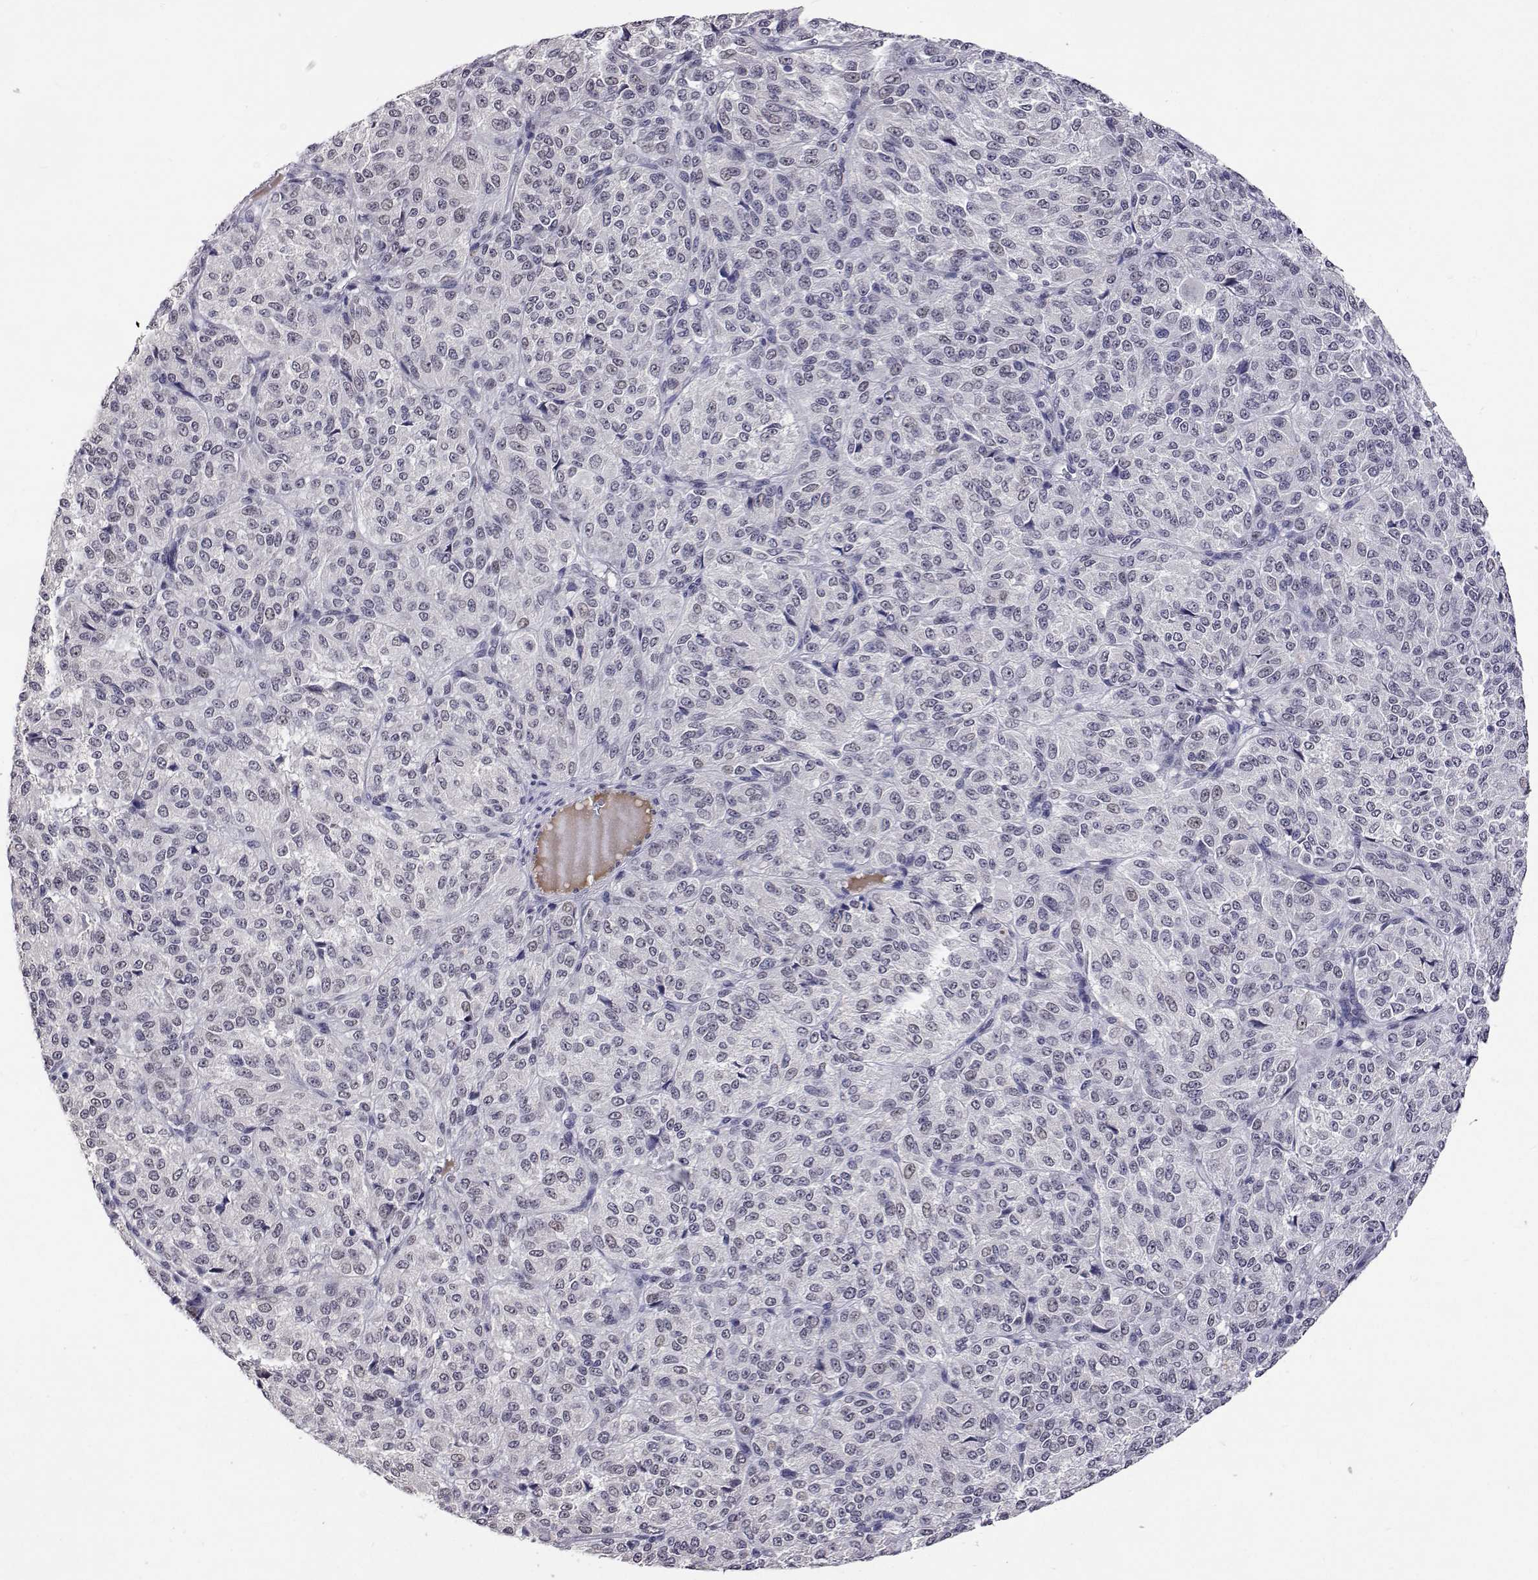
{"staining": {"intensity": "negative", "quantity": "none", "location": "none"}, "tissue": "melanoma", "cell_type": "Tumor cells", "image_type": "cancer", "snomed": [{"axis": "morphology", "description": "Malignant melanoma, Metastatic site"}, {"axis": "topography", "description": "Brain"}], "caption": "Human malignant melanoma (metastatic site) stained for a protein using immunohistochemistry reveals no staining in tumor cells.", "gene": "HNRNPA0", "patient": {"sex": "female", "age": 56}}